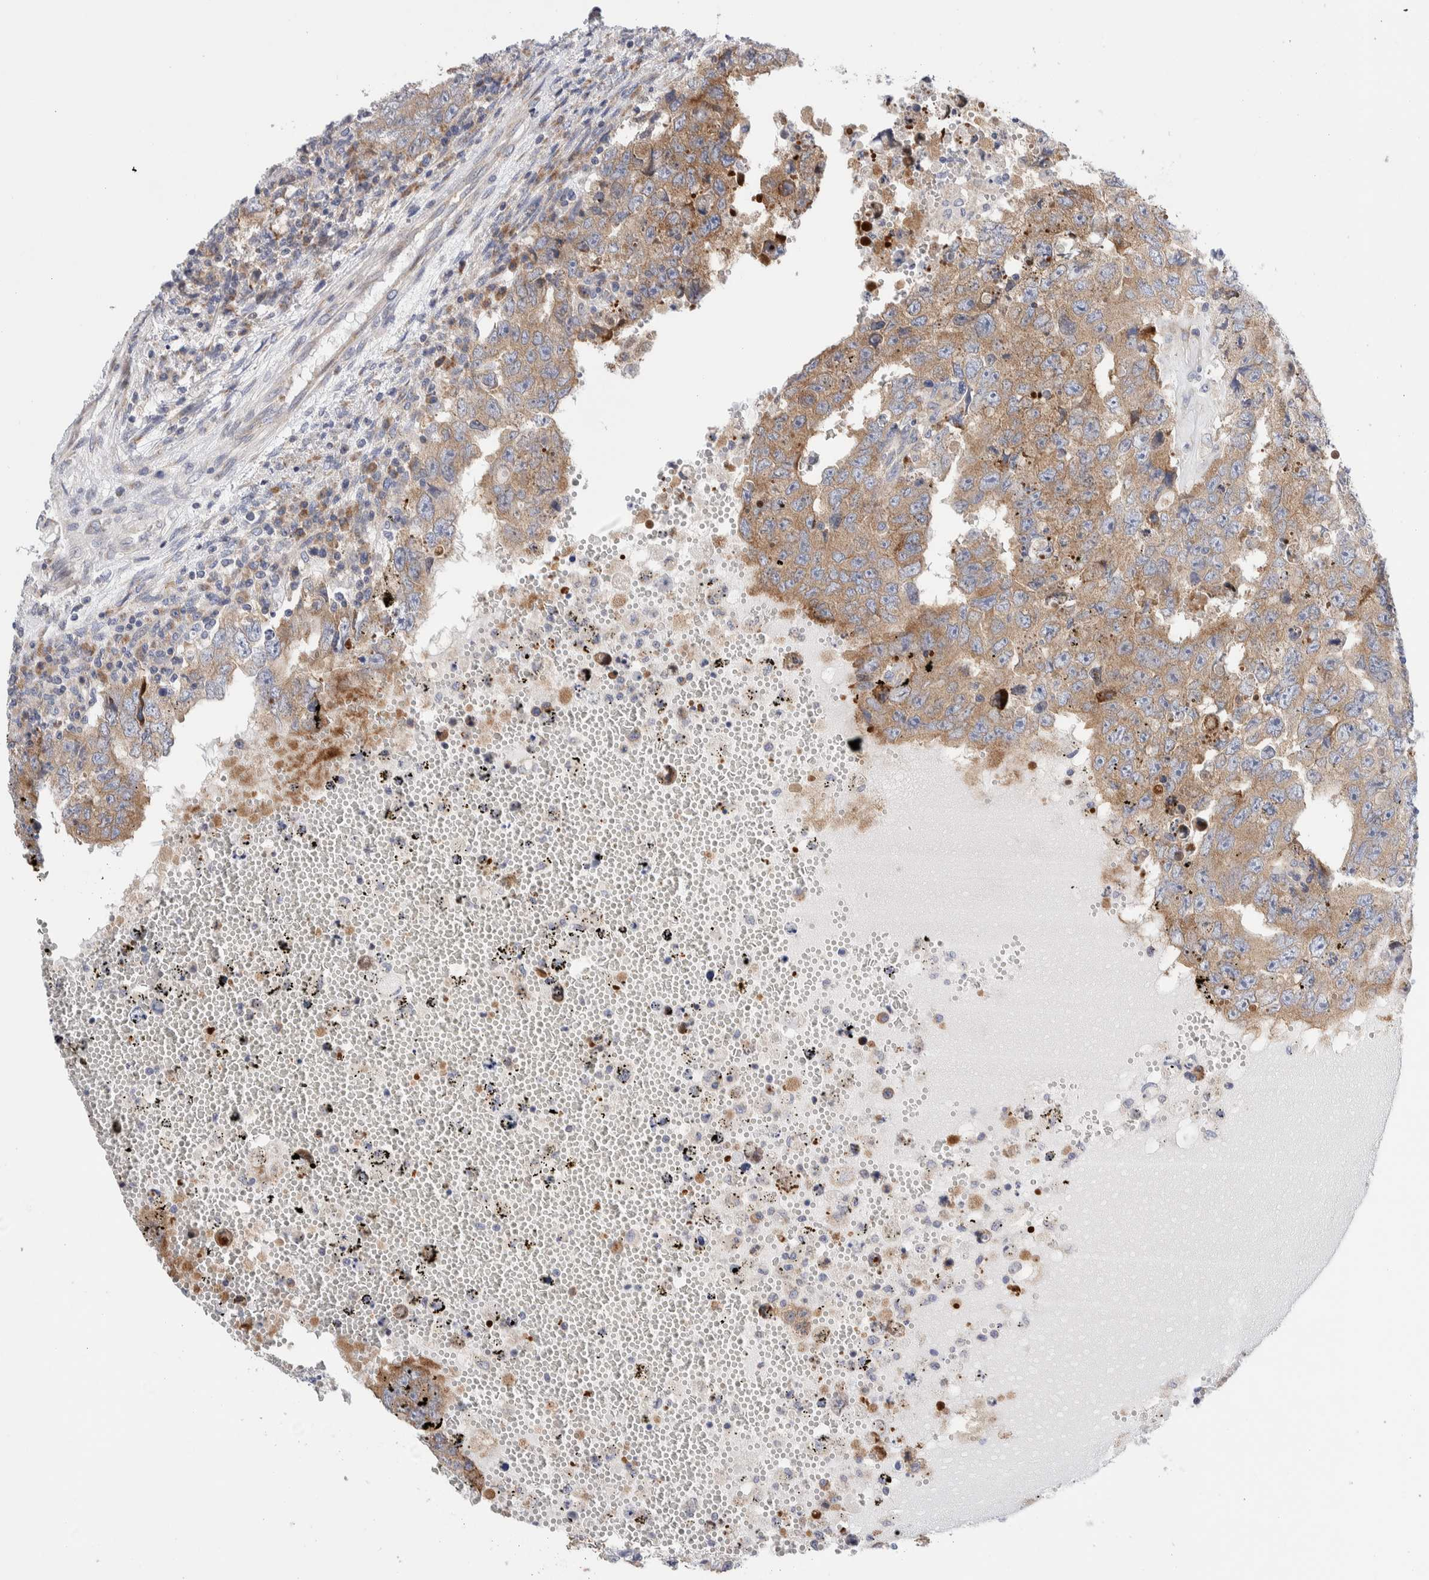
{"staining": {"intensity": "moderate", "quantity": ">75%", "location": "cytoplasmic/membranous"}, "tissue": "testis cancer", "cell_type": "Tumor cells", "image_type": "cancer", "snomed": [{"axis": "morphology", "description": "Carcinoma, Embryonal, NOS"}, {"axis": "topography", "description": "Testis"}], "caption": "There is medium levels of moderate cytoplasmic/membranous expression in tumor cells of testis embryonal carcinoma, as demonstrated by immunohistochemical staining (brown color).", "gene": "RACK1", "patient": {"sex": "male", "age": 26}}